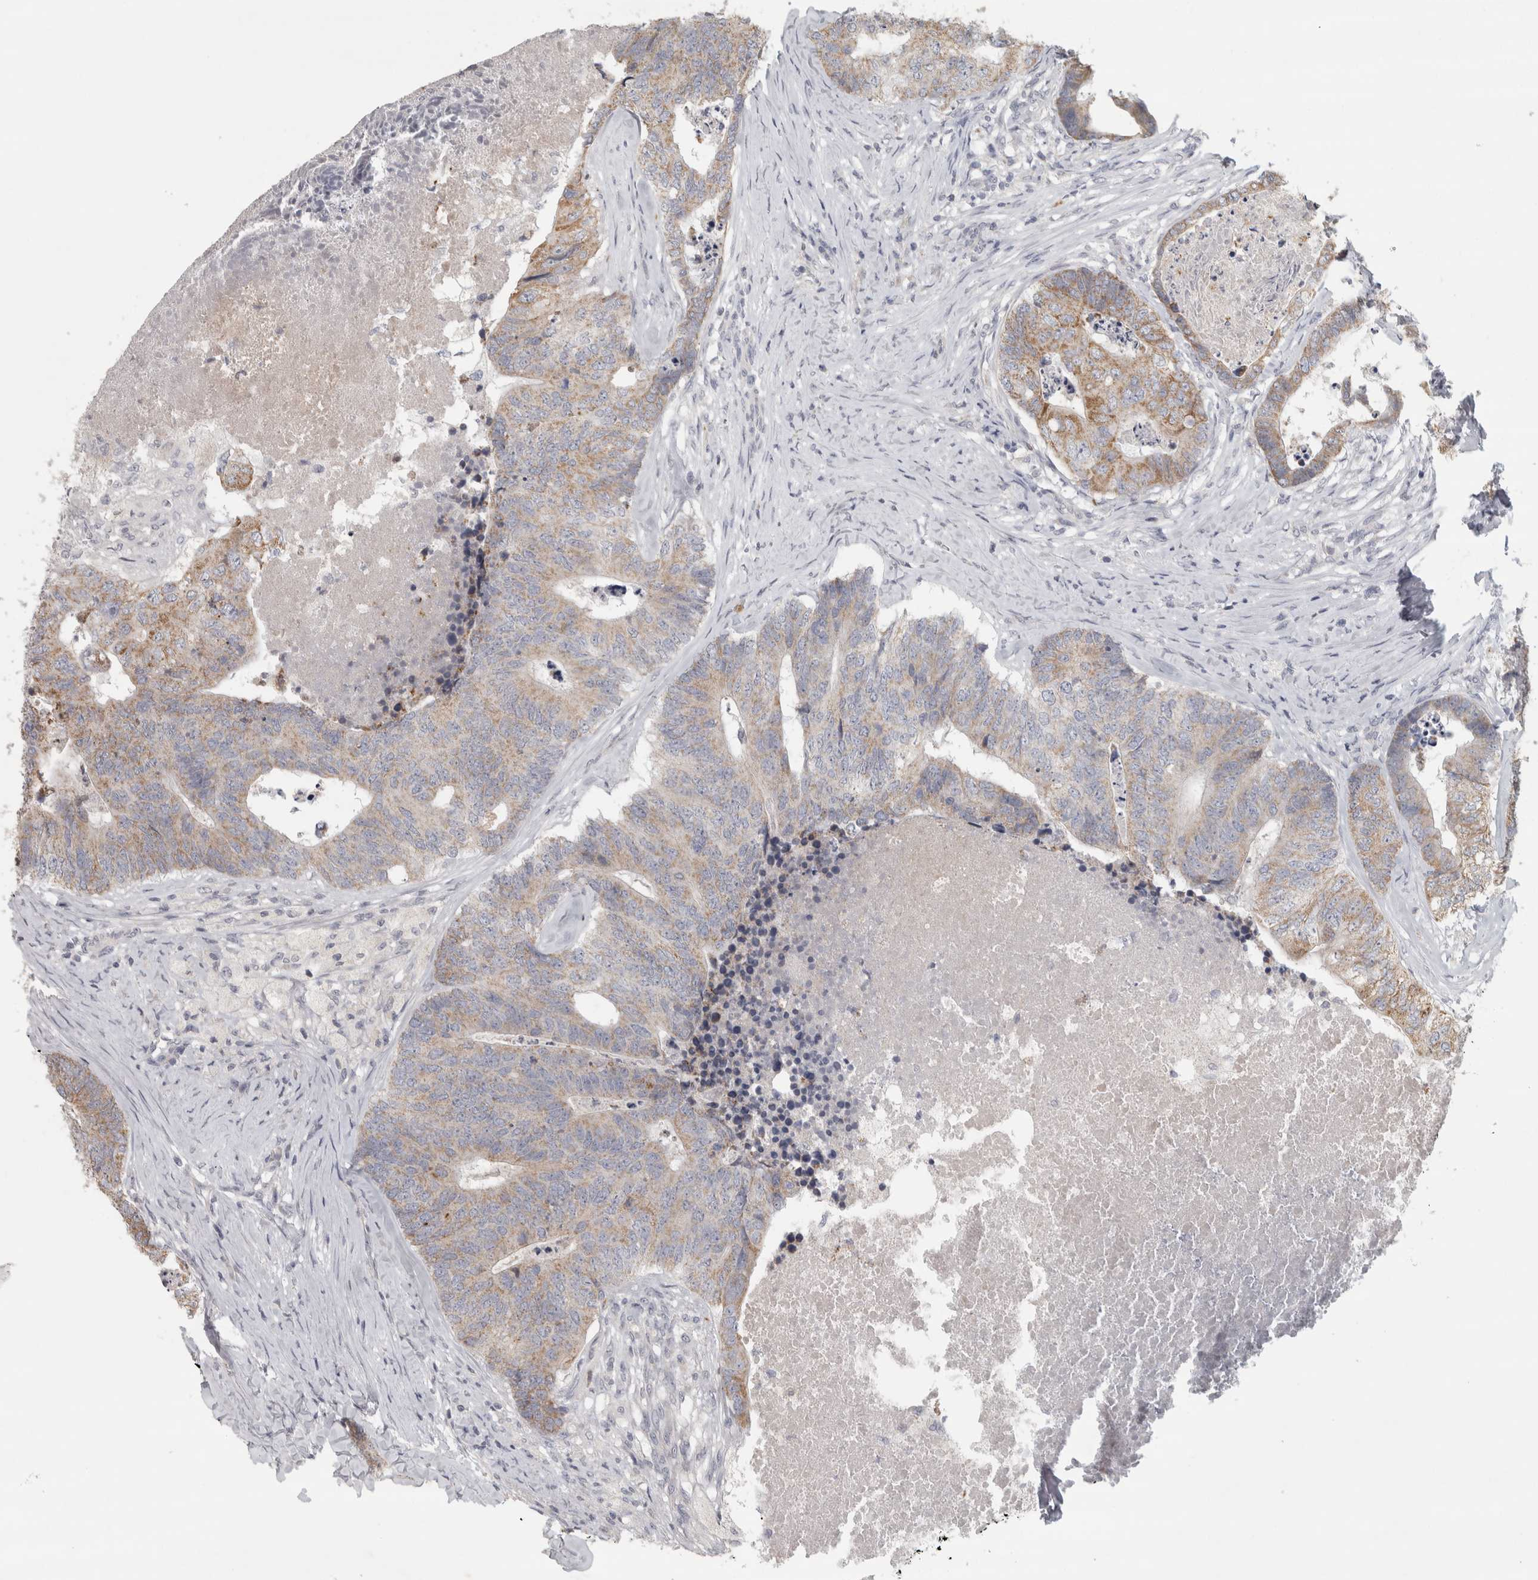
{"staining": {"intensity": "moderate", "quantity": "25%-75%", "location": "cytoplasmic/membranous"}, "tissue": "colorectal cancer", "cell_type": "Tumor cells", "image_type": "cancer", "snomed": [{"axis": "morphology", "description": "Adenocarcinoma, NOS"}, {"axis": "topography", "description": "Colon"}], "caption": "Moderate cytoplasmic/membranous staining is appreciated in approximately 25%-75% of tumor cells in colorectal cancer (adenocarcinoma).", "gene": "PTPRN2", "patient": {"sex": "female", "age": 67}}